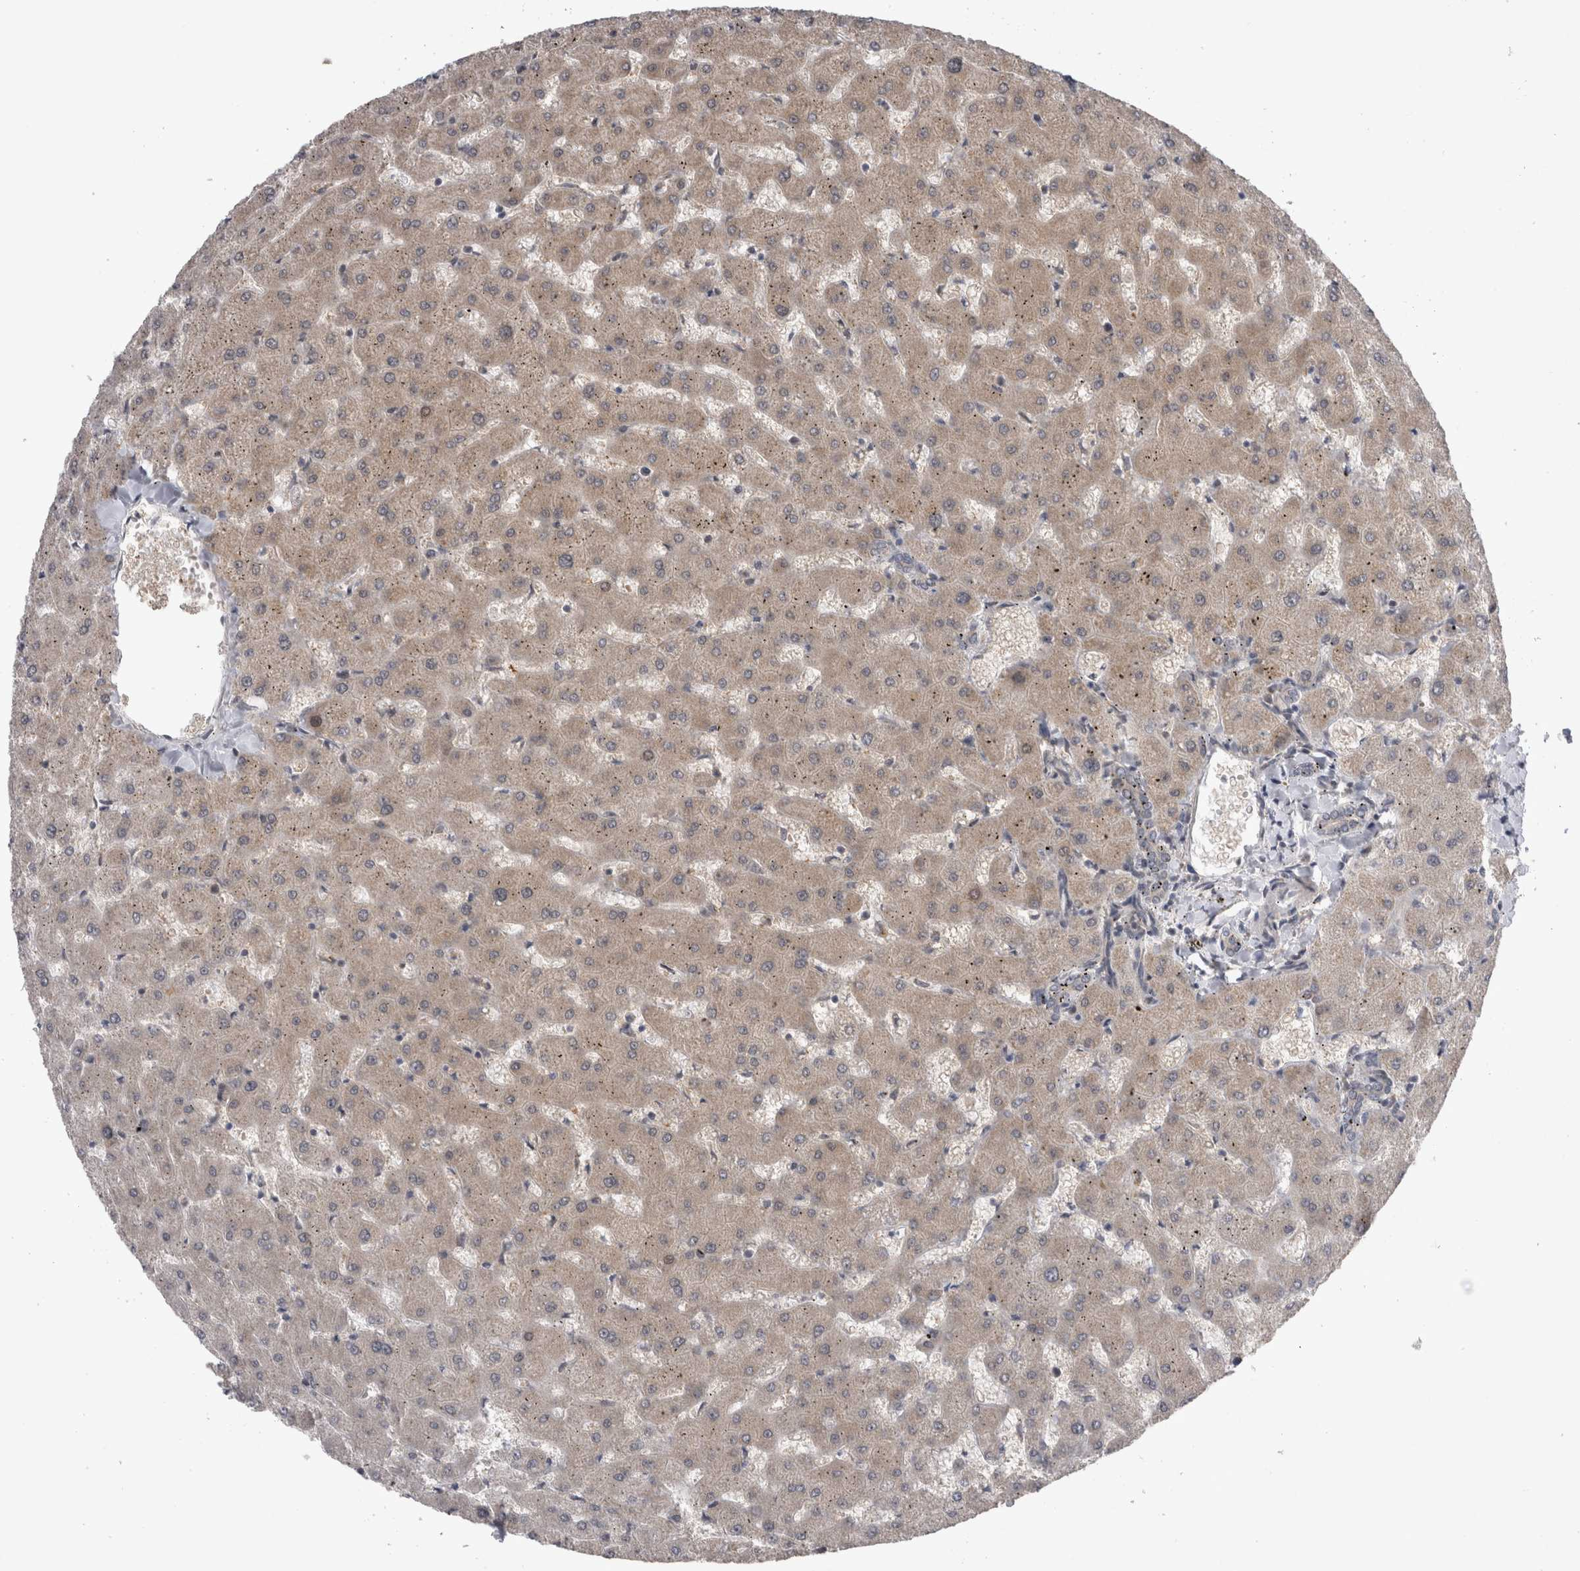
{"staining": {"intensity": "weak", "quantity": "25%-75%", "location": "cytoplasmic/membranous"}, "tissue": "liver", "cell_type": "Cholangiocytes", "image_type": "normal", "snomed": [{"axis": "morphology", "description": "Normal tissue, NOS"}, {"axis": "topography", "description": "Liver"}], "caption": "The immunohistochemical stain shows weak cytoplasmic/membranous expression in cholangiocytes of unremarkable liver.", "gene": "ARHGAP29", "patient": {"sex": "female", "age": 63}}